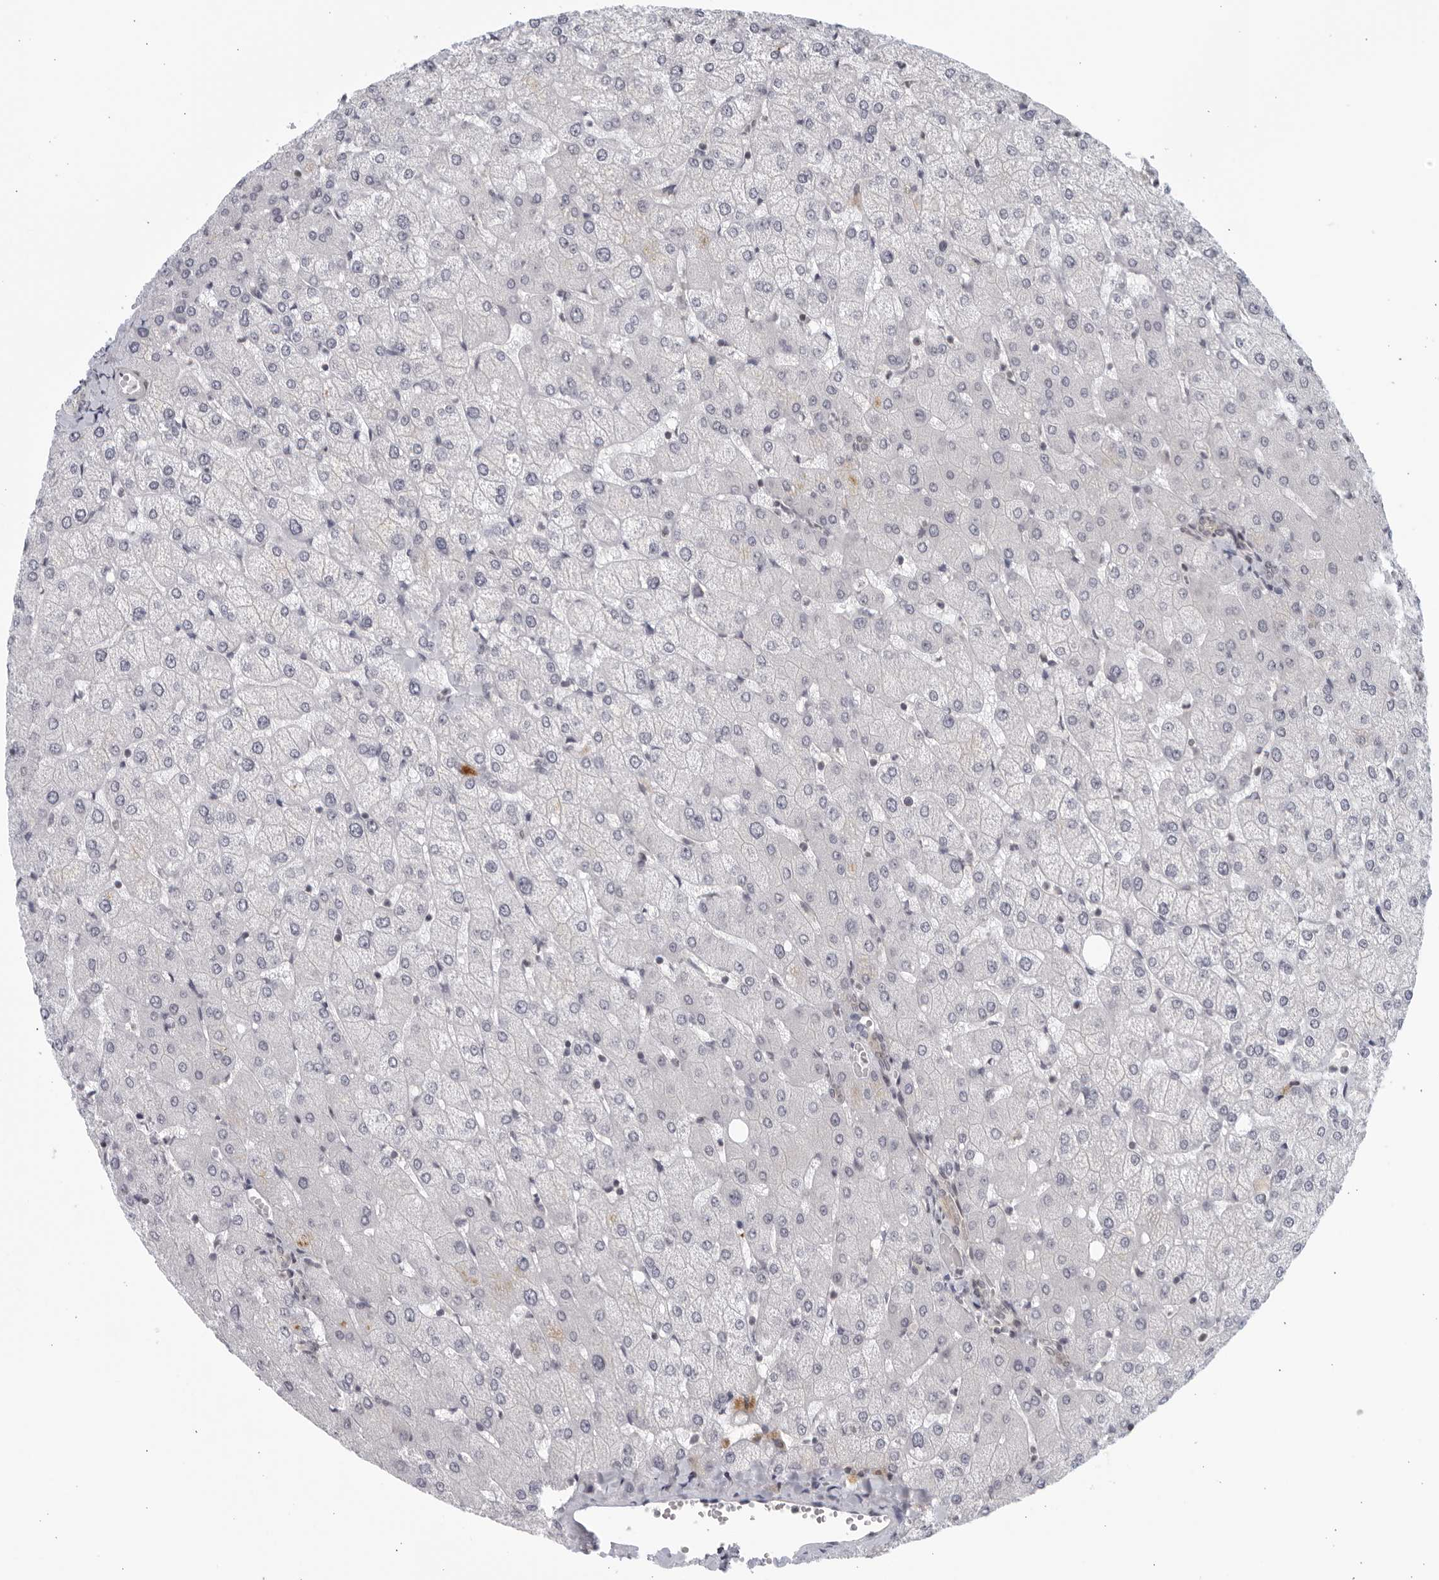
{"staining": {"intensity": "negative", "quantity": "none", "location": "none"}, "tissue": "liver", "cell_type": "Cholangiocytes", "image_type": "normal", "snomed": [{"axis": "morphology", "description": "Normal tissue, NOS"}, {"axis": "topography", "description": "Liver"}], "caption": "Immunohistochemistry (IHC) of unremarkable human liver displays no expression in cholangiocytes.", "gene": "SERTAD4", "patient": {"sex": "female", "age": 54}}